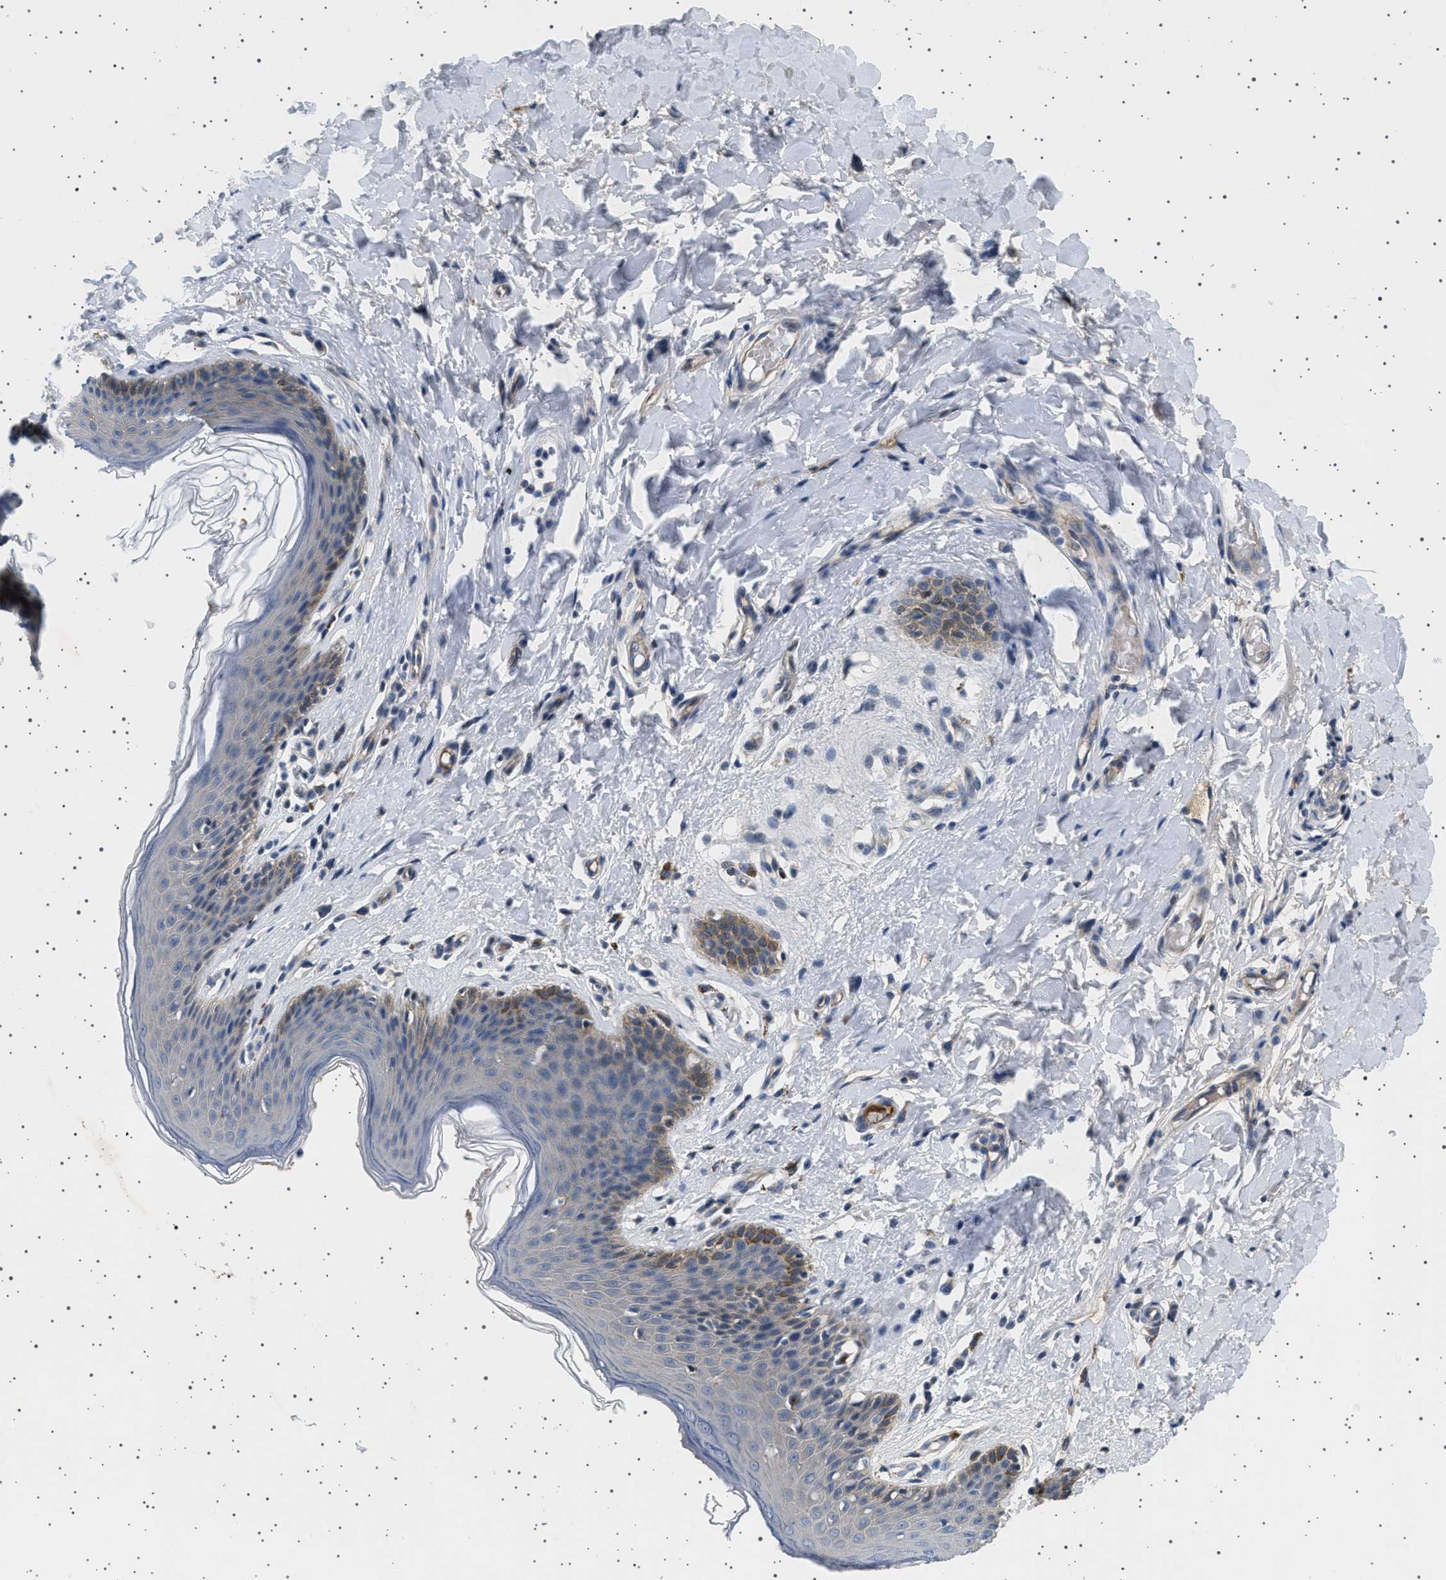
{"staining": {"intensity": "weak", "quantity": "<25%", "location": "cytoplasmic/membranous"}, "tissue": "skin", "cell_type": "Epidermal cells", "image_type": "normal", "snomed": [{"axis": "morphology", "description": "Normal tissue, NOS"}, {"axis": "topography", "description": "Vulva"}], "caption": "Epidermal cells are negative for brown protein staining in unremarkable skin. Brightfield microscopy of IHC stained with DAB (3,3'-diaminobenzidine) (brown) and hematoxylin (blue), captured at high magnification.", "gene": "PLPP6", "patient": {"sex": "female", "age": 66}}